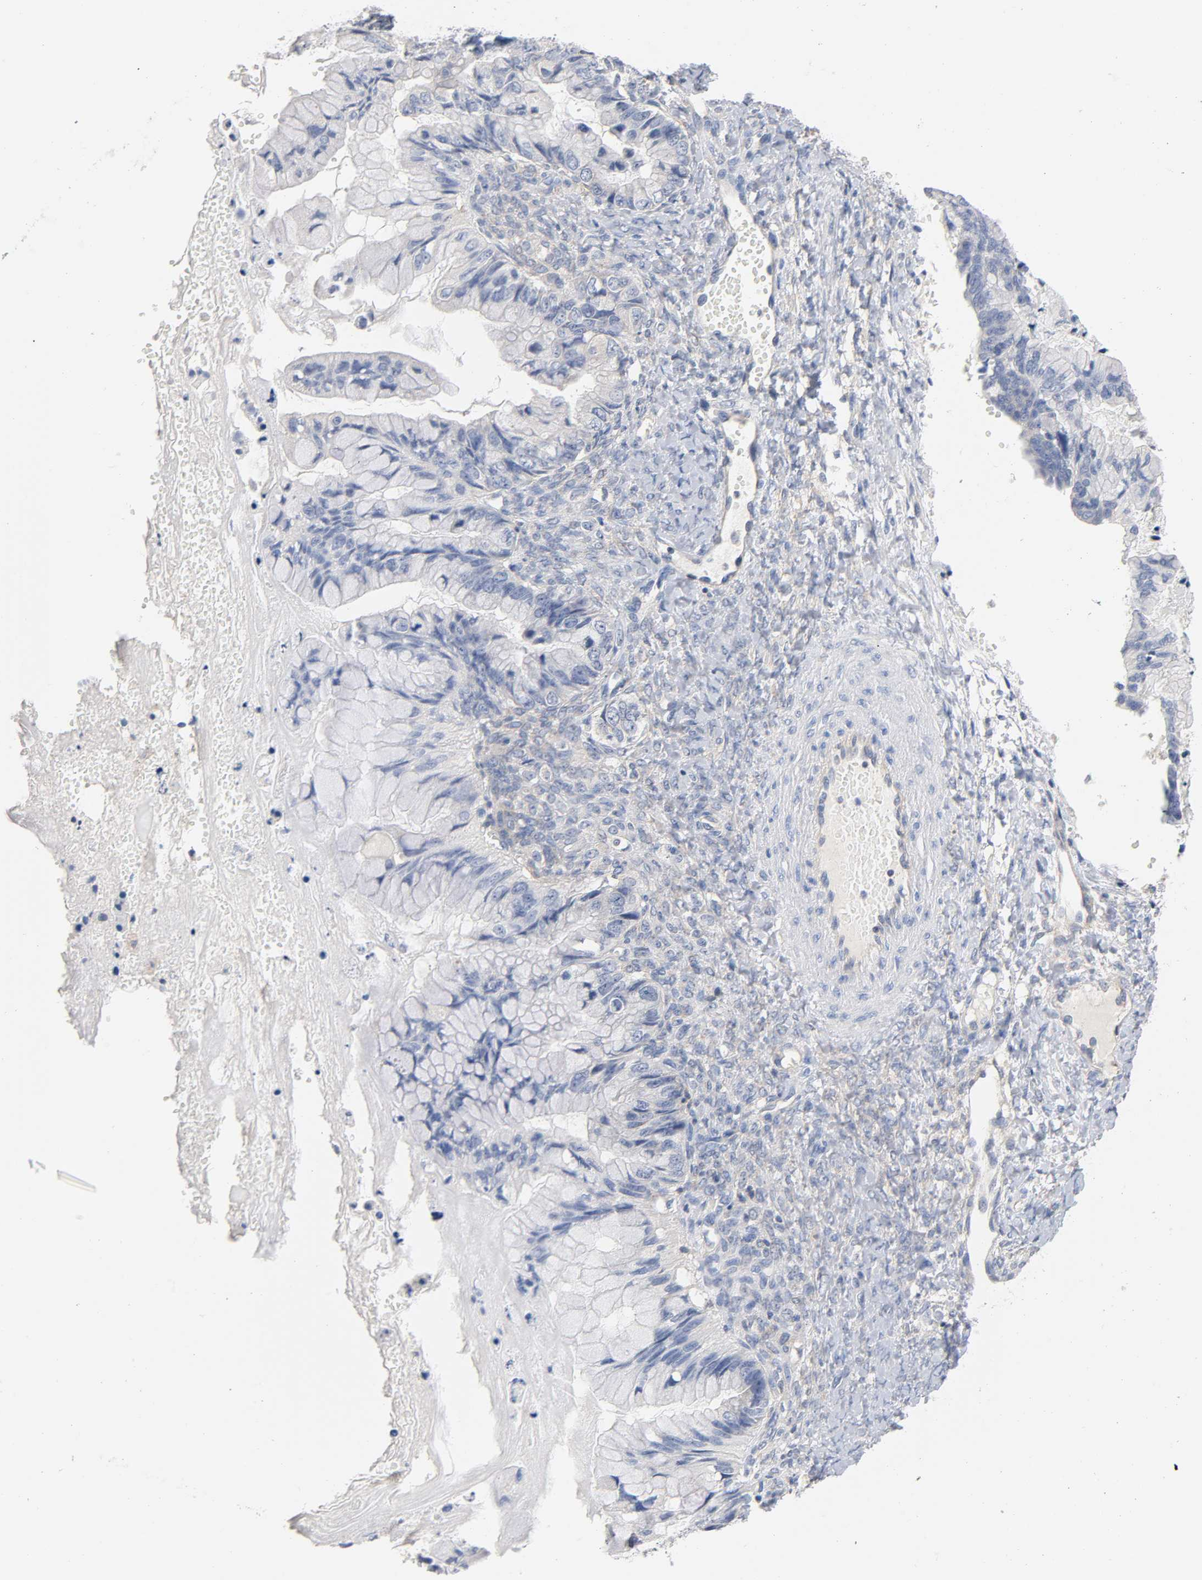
{"staining": {"intensity": "negative", "quantity": "none", "location": "none"}, "tissue": "ovarian cancer", "cell_type": "Tumor cells", "image_type": "cancer", "snomed": [{"axis": "morphology", "description": "Cystadenocarcinoma, mucinous, NOS"}, {"axis": "topography", "description": "Ovary"}], "caption": "The immunohistochemistry (IHC) histopathology image has no significant staining in tumor cells of mucinous cystadenocarcinoma (ovarian) tissue.", "gene": "MALT1", "patient": {"sex": "female", "age": 36}}